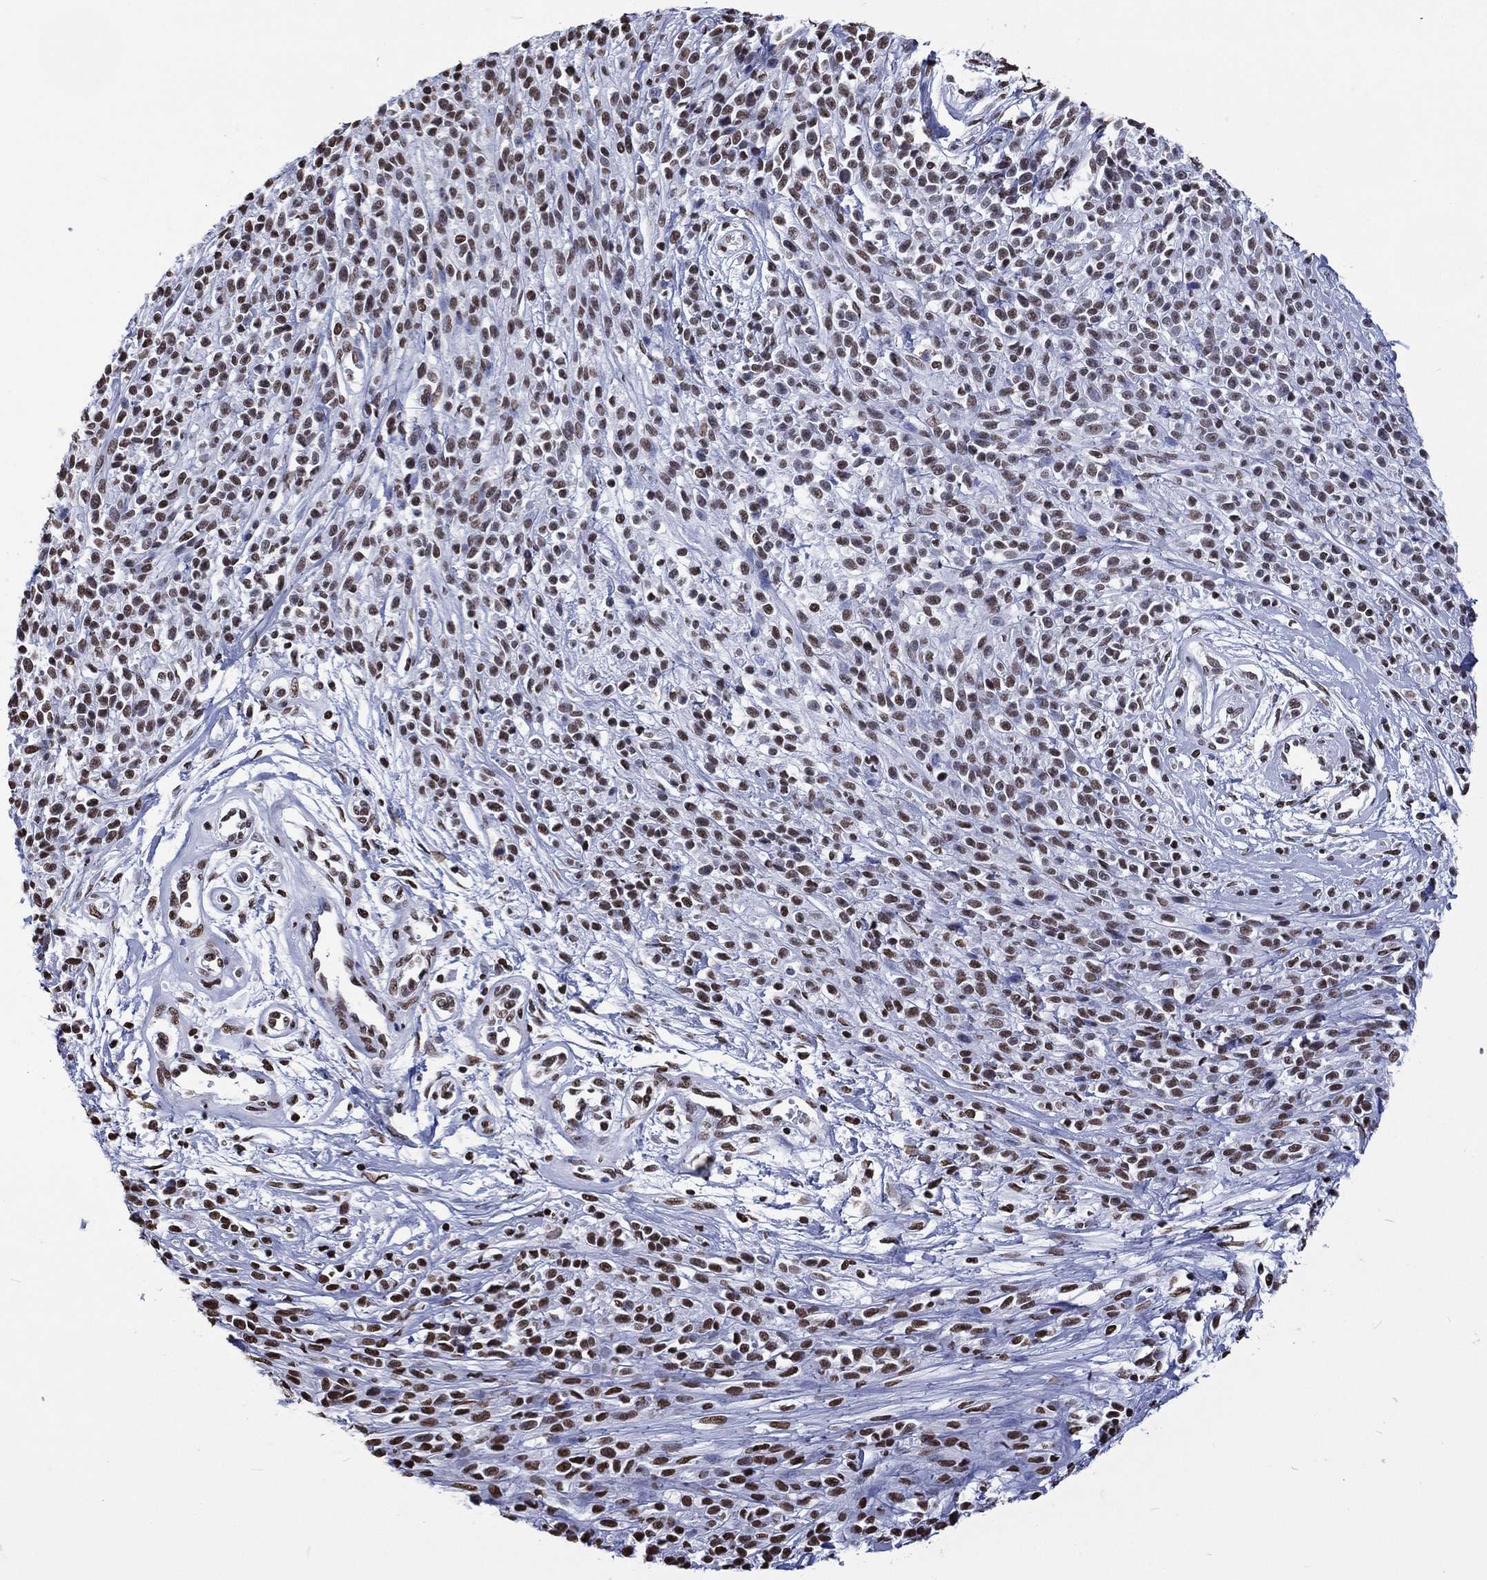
{"staining": {"intensity": "strong", "quantity": ">75%", "location": "nuclear"}, "tissue": "melanoma", "cell_type": "Tumor cells", "image_type": "cancer", "snomed": [{"axis": "morphology", "description": "Malignant melanoma, NOS"}, {"axis": "topography", "description": "Skin"}, {"axis": "topography", "description": "Skin of trunk"}], "caption": "Malignant melanoma stained with a protein marker reveals strong staining in tumor cells.", "gene": "RETREG2", "patient": {"sex": "male", "age": 74}}